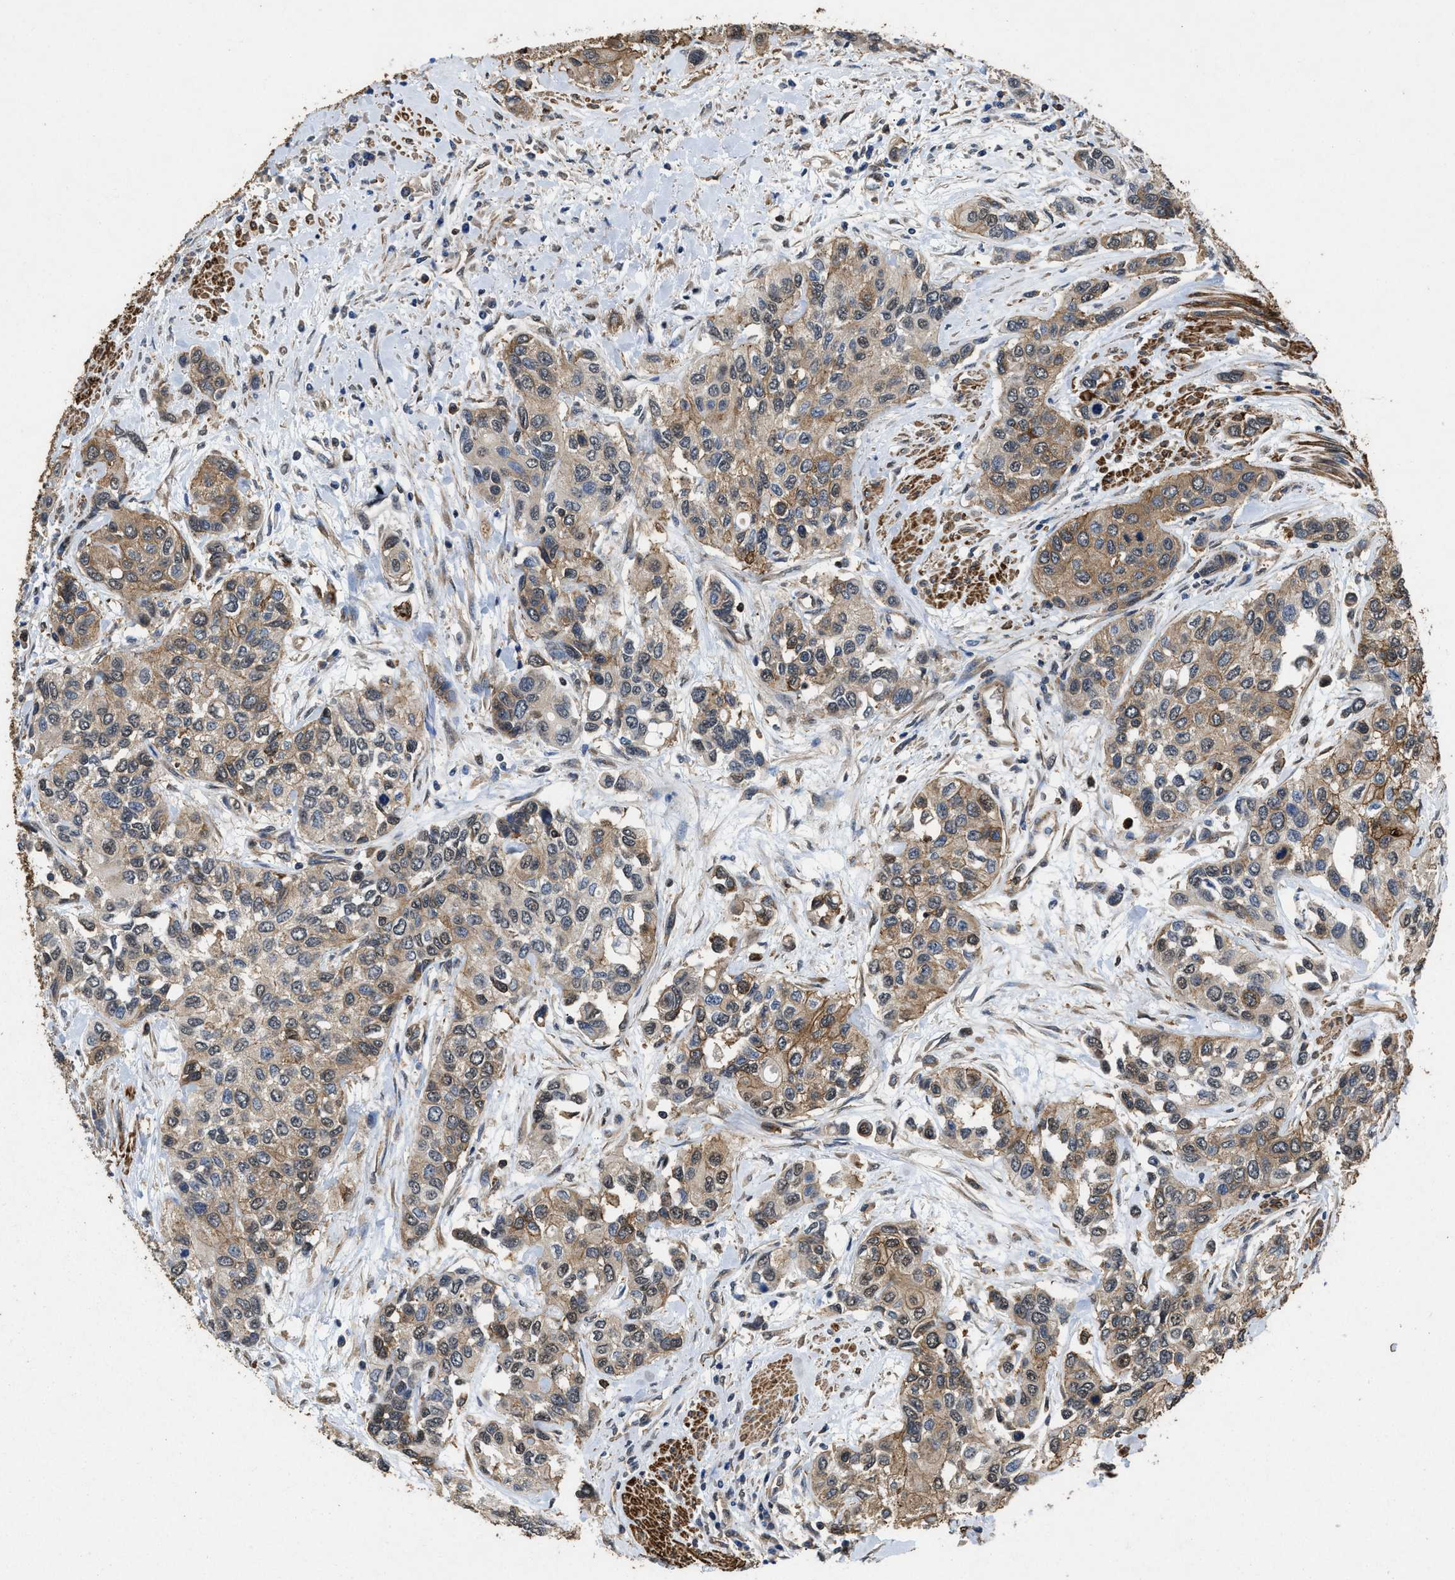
{"staining": {"intensity": "moderate", "quantity": ">75%", "location": "cytoplasmic/membranous"}, "tissue": "urothelial cancer", "cell_type": "Tumor cells", "image_type": "cancer", "snomed": [{"axis": "morphology", "description": "Urothelial carcinoma, High grade"}, {"axis": "topography", "description": "Urinary bladder"}], "caption": "A medium amount of moderate cytoplasmic/membranous expression is identified in about >75% of tumor cells in high-grade urothelial carcinoma tissue.", "gene": "LINGO2", "patient": {"sex": "female", "age": 56}}